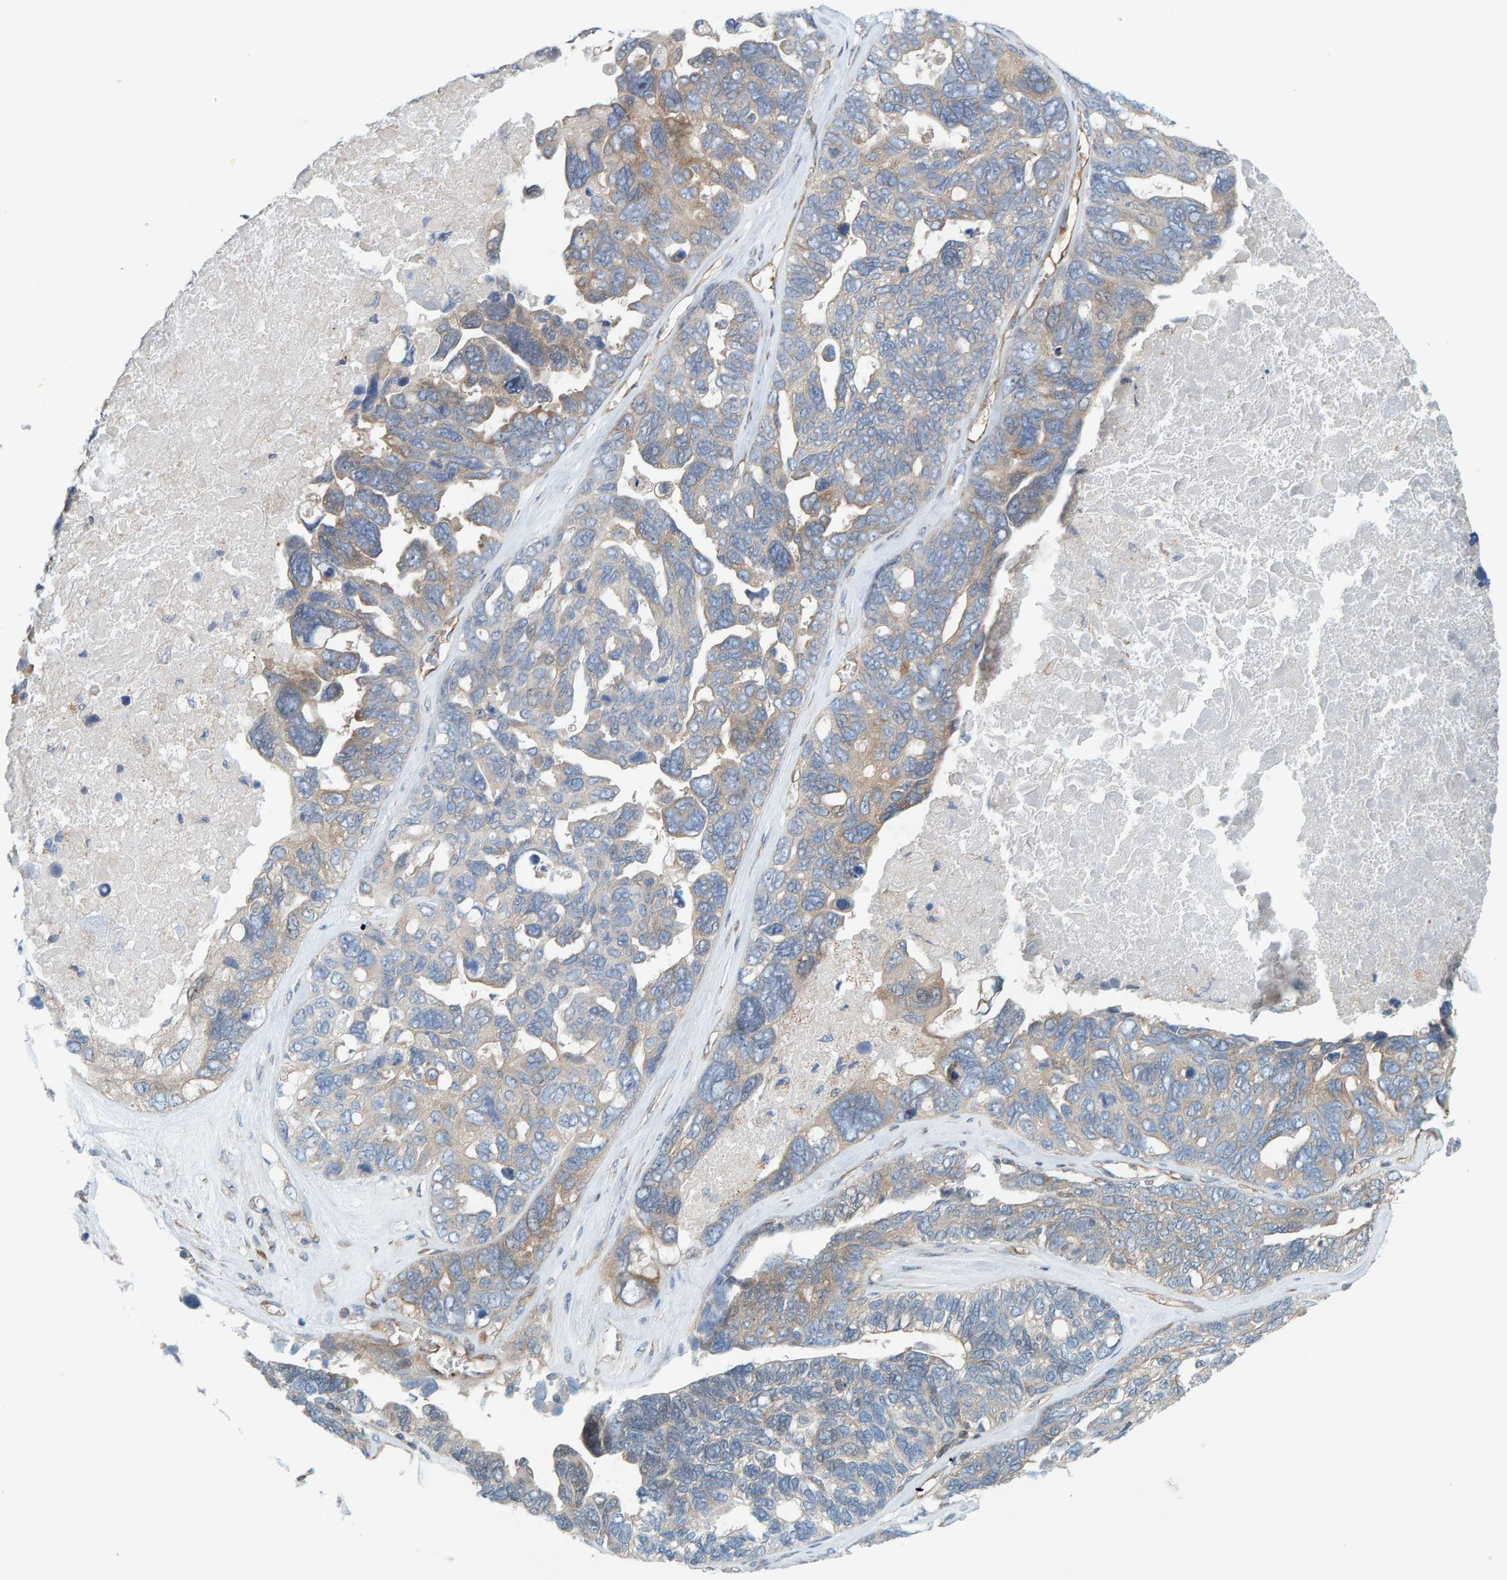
{"staining": {"intensity": "weak", "quantity": "<25%", "location": "cytoplasmic/membranous"}, "tissue": "ovarian cancer", "cell_type": "Tumor cells", "image_type": "cancer", "snomed": [{"axis": "morphology", "description": "Cystadenocarcinoma, serous, NOS"}, {"axis": "topography", "description": "Ovary"}], "caption": "Tumor cells are negative for brown protein staining in ovarian serous cystadenocarcinoma. (DAB (3,3'-diaminobenzidine) IHC visualized using brightfield microscopy, high magnification).", "gene": "PRKD2", "patient": {"sex": "female", "age": 79}}